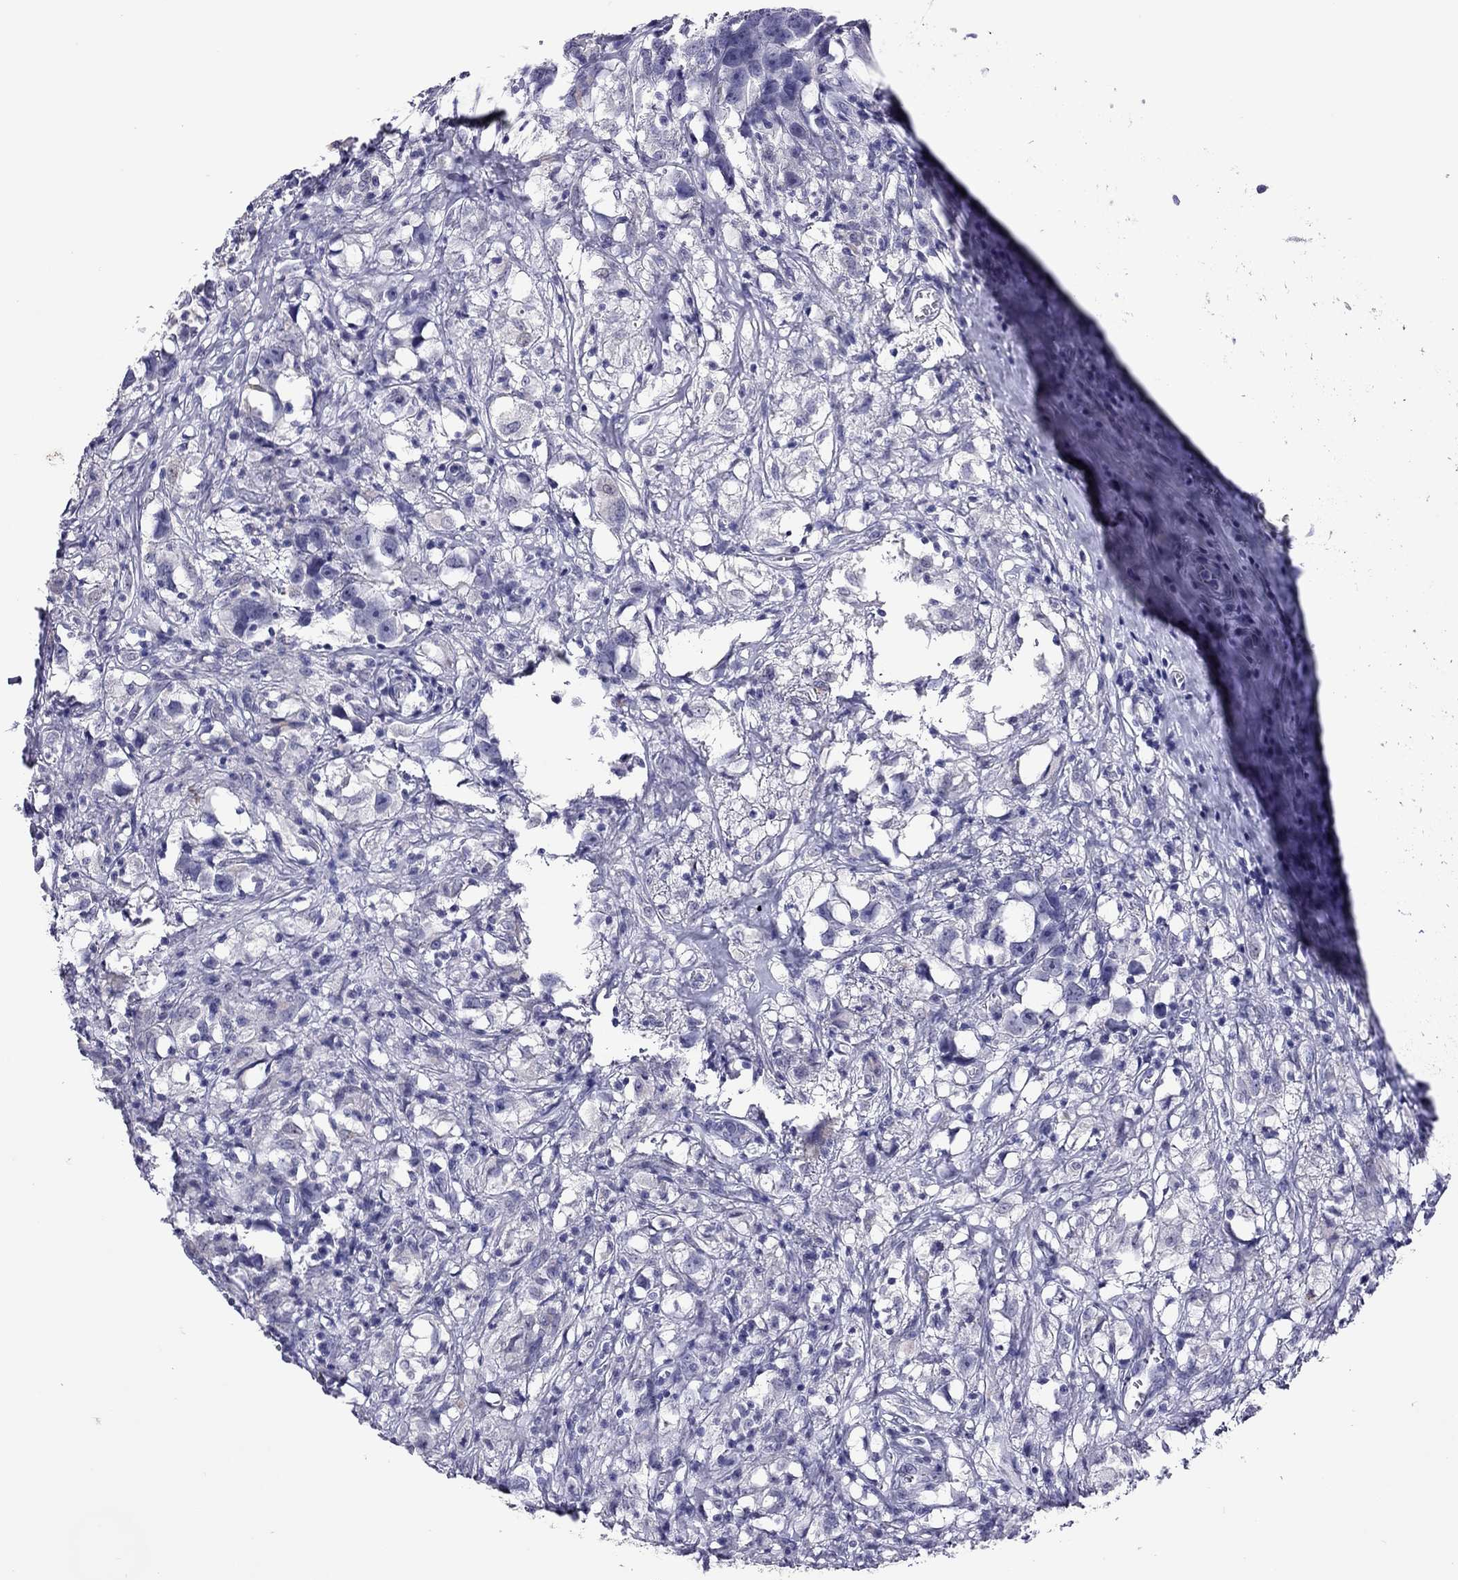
{"staining": {"intensity": "negative", "quantity": "none", "location": "none"}, "tissue": "testis cancer", "cell_type": "Tumor cells", "image_type": "cancer", "snomed": [{"axis": "morphology", "description": "Seminoma, NOS"}, {"axis": "topography", "description": "Testis"}], "caption": "The IHC image has no significant staining in tumor cells of seminoma (testis) tissue.", "gene": "SLAMF1", "patient": {"sex": "male", "age": 49}}